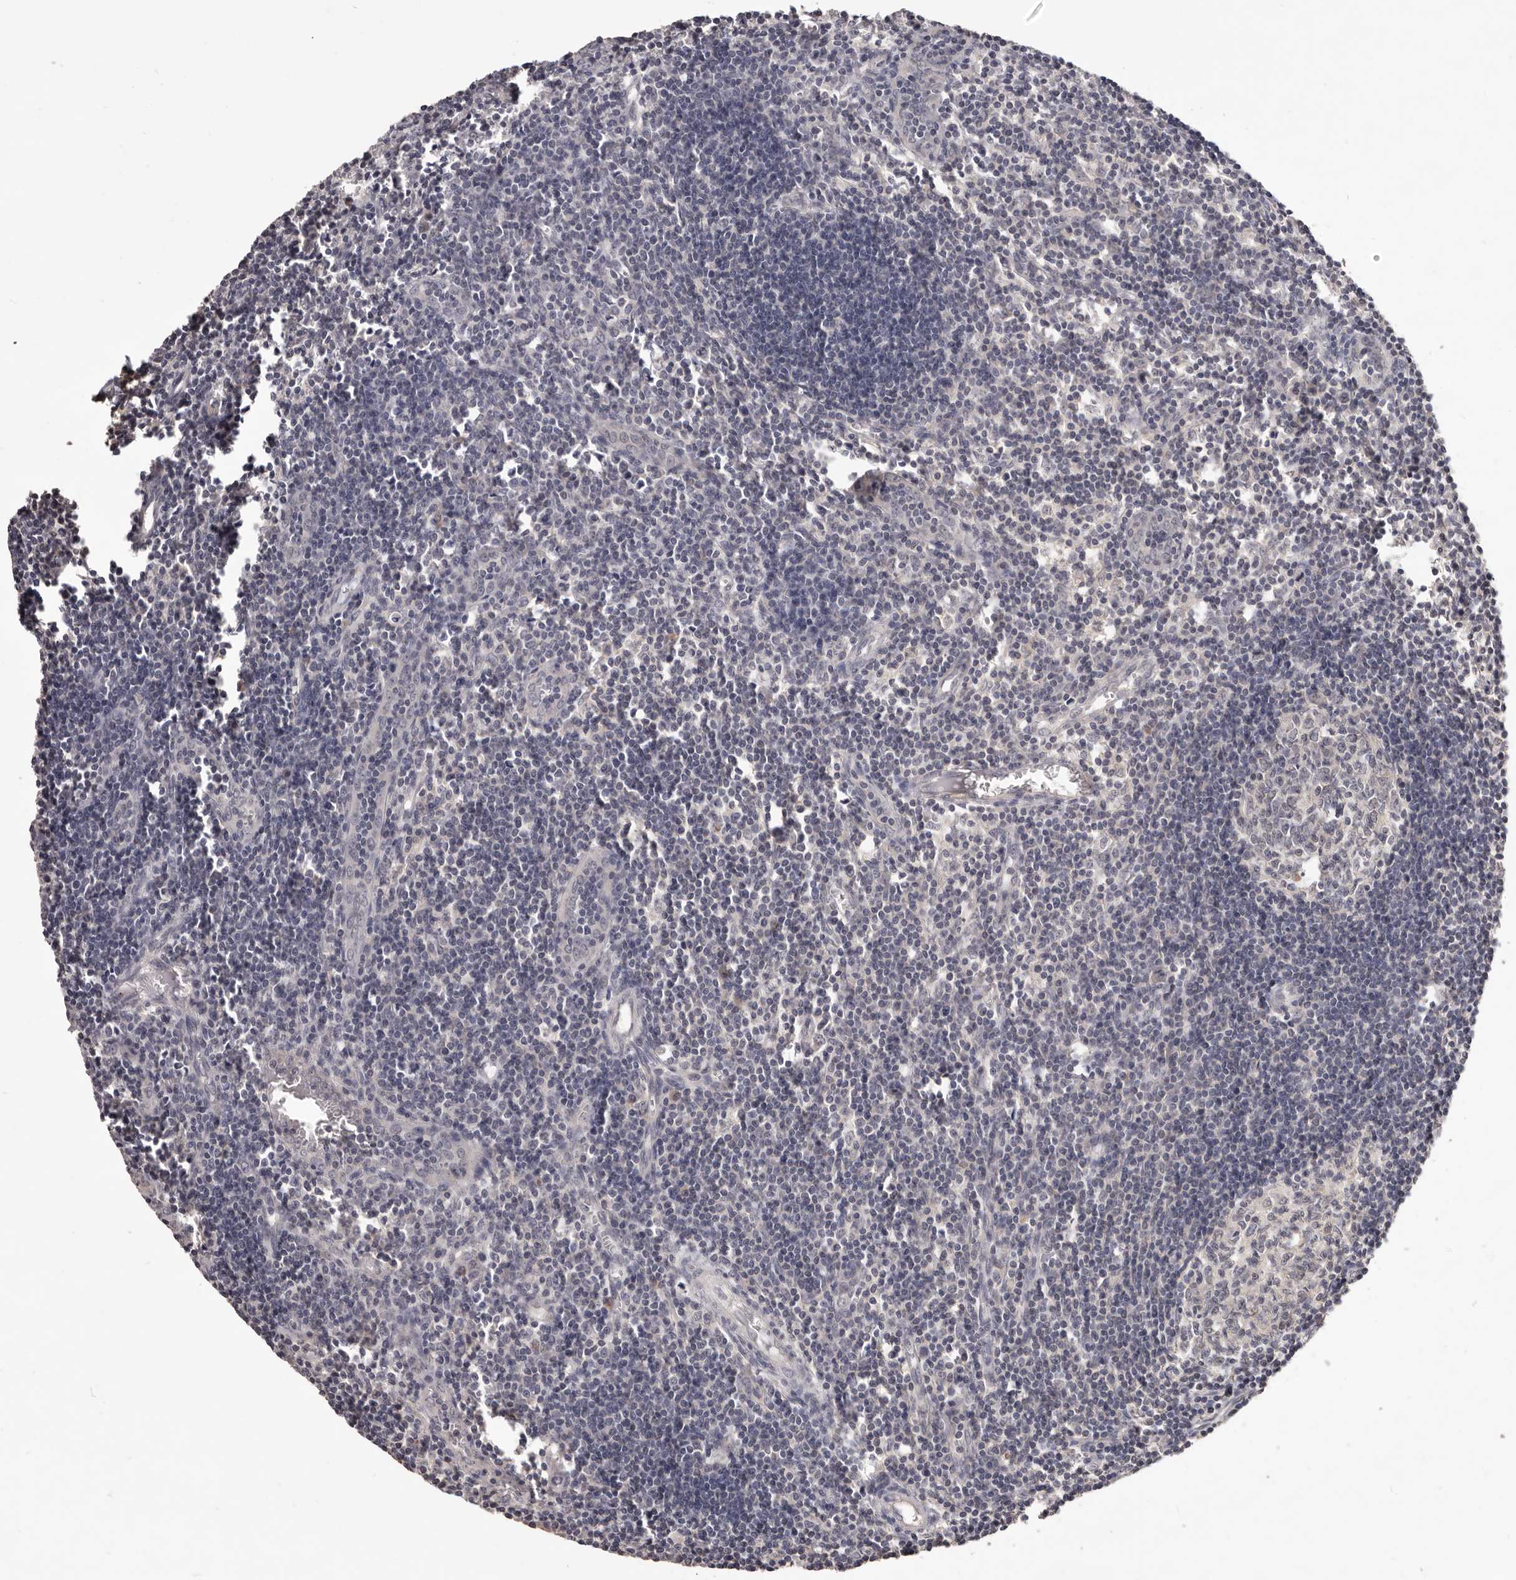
{"staining": {"intensity": "negative", "quantity": "none", "location": "none"}, "tissue": "lymph node", "cell_type": "Germinal center cells", "image_type": "normal", "snomed": [{"axis": "morphology", "description": "Normal tissue, NOS"}, {"axis": "morphology", "description": "Malignant melanoma, Metastatic site"}, {"axis": "topography", "description": "Lymph node"}], "caption": "Immunohistochemistry (IHC) histopathology image of unremarkable lymph node stained for a protein (brown), which exhibits no staining in germinal center cells. (Brightfield microscopy of DAB immunohistochemistry at high magnification).", "gene": "TSPAN13", "patient": {"sex": "male", "age": 41}}